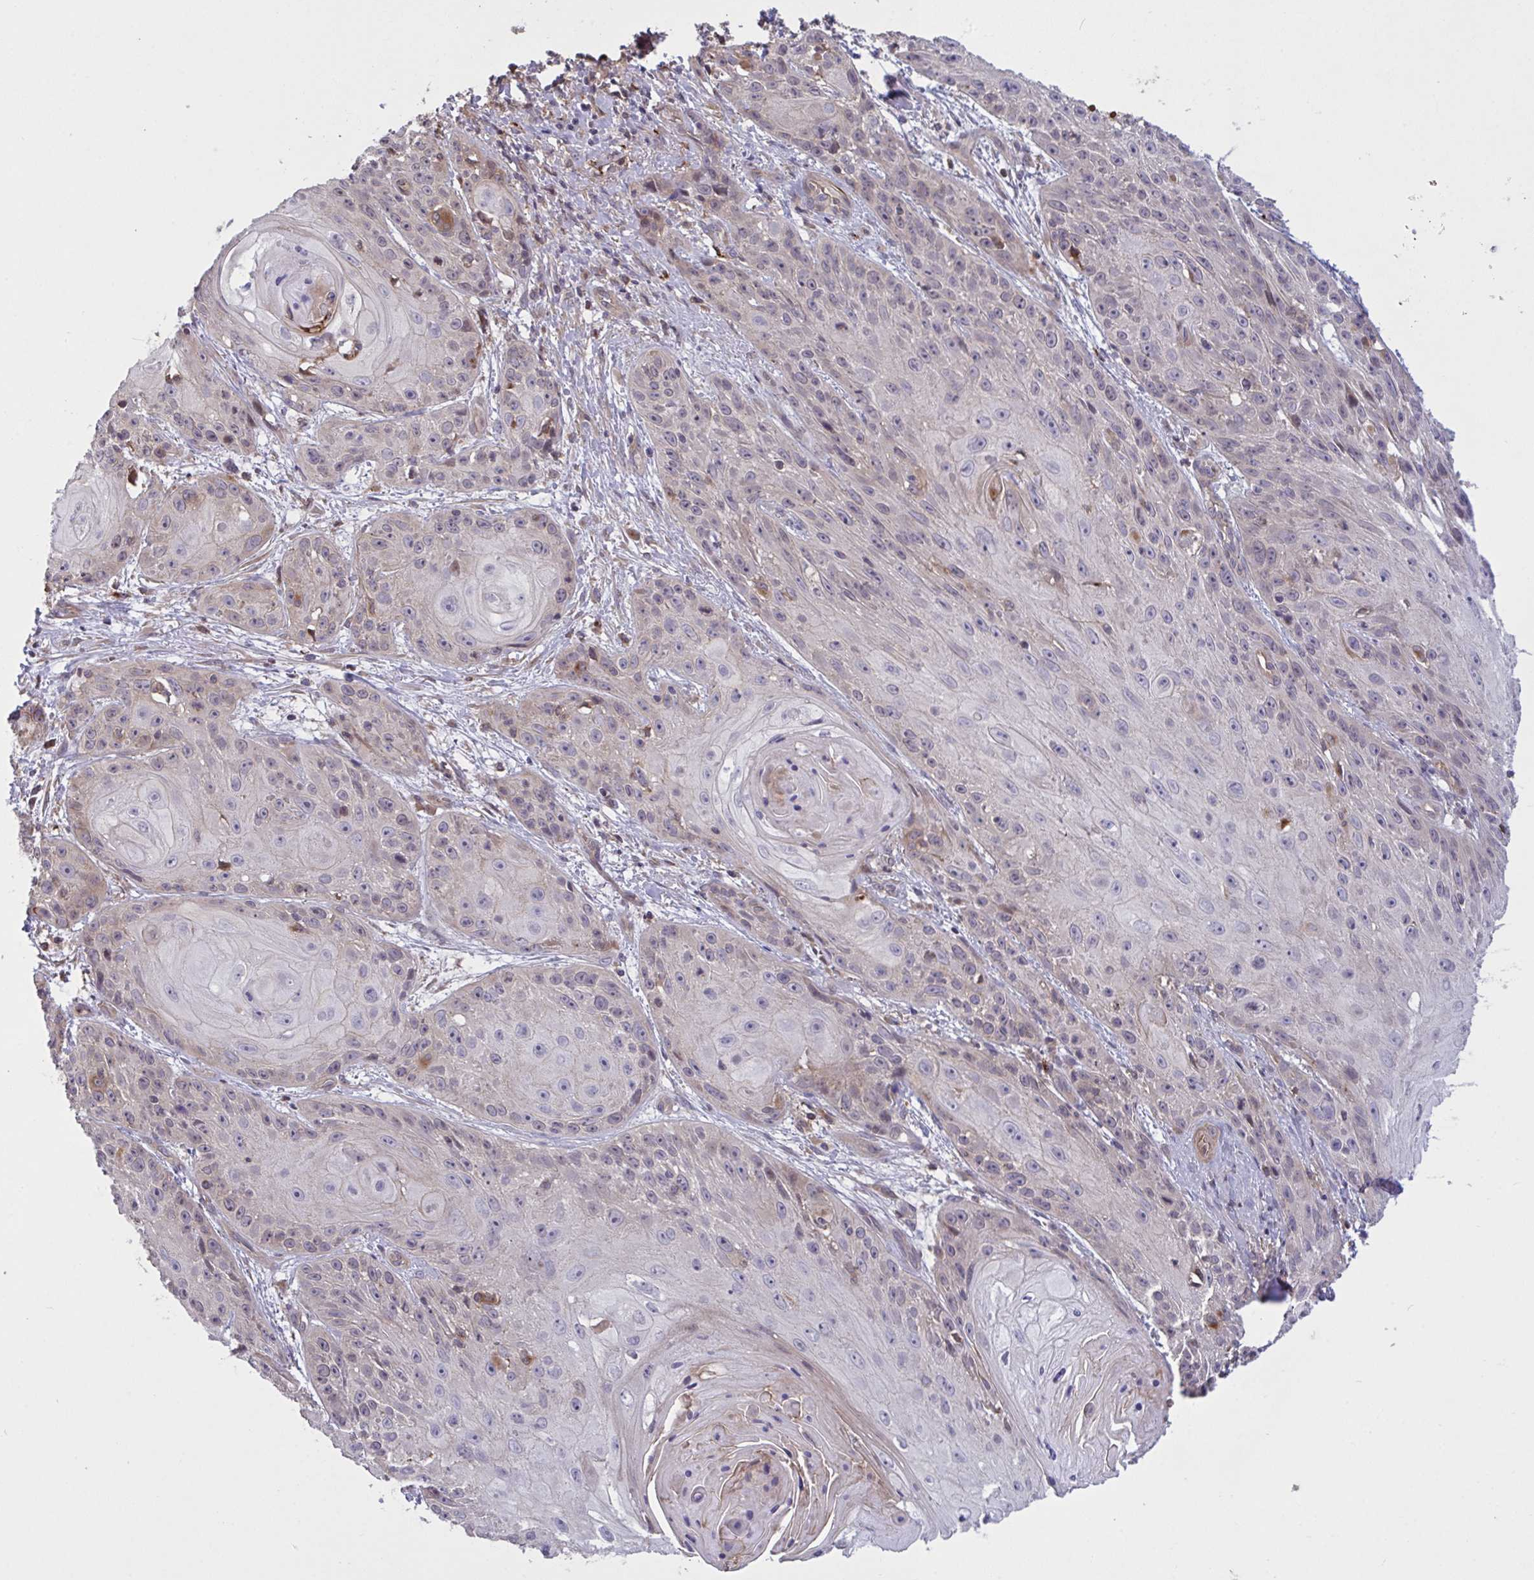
{"staining": {"intensity": "weak", "quantity": "<25%", "location": "cytoplasmic/membranous"}, "tissue": "skin cancer", "cell_type": "Tumor cells", "image_type": "cancer", "snomed": [{"axis": "morphology", "description": "Squamous cell carcinoma, NOS"}, {"axis": "topography", "description": "Skin"}, {"axis": "topography", "description": "Vulva"}], "caption": "Skin cancer (squamous cell carcinoma) was stained to show a protein in brown. There is no significant staining in tumor cells. The staining was performed using DAB (3,3'-diaminobenzidine) to visualize the protein expression in brown, while the nuclei were stained in blue with hematoxylin (Magnification: 20x).", "gene": "IL1R1", "patient": {"sex": "female", "age": 76}}